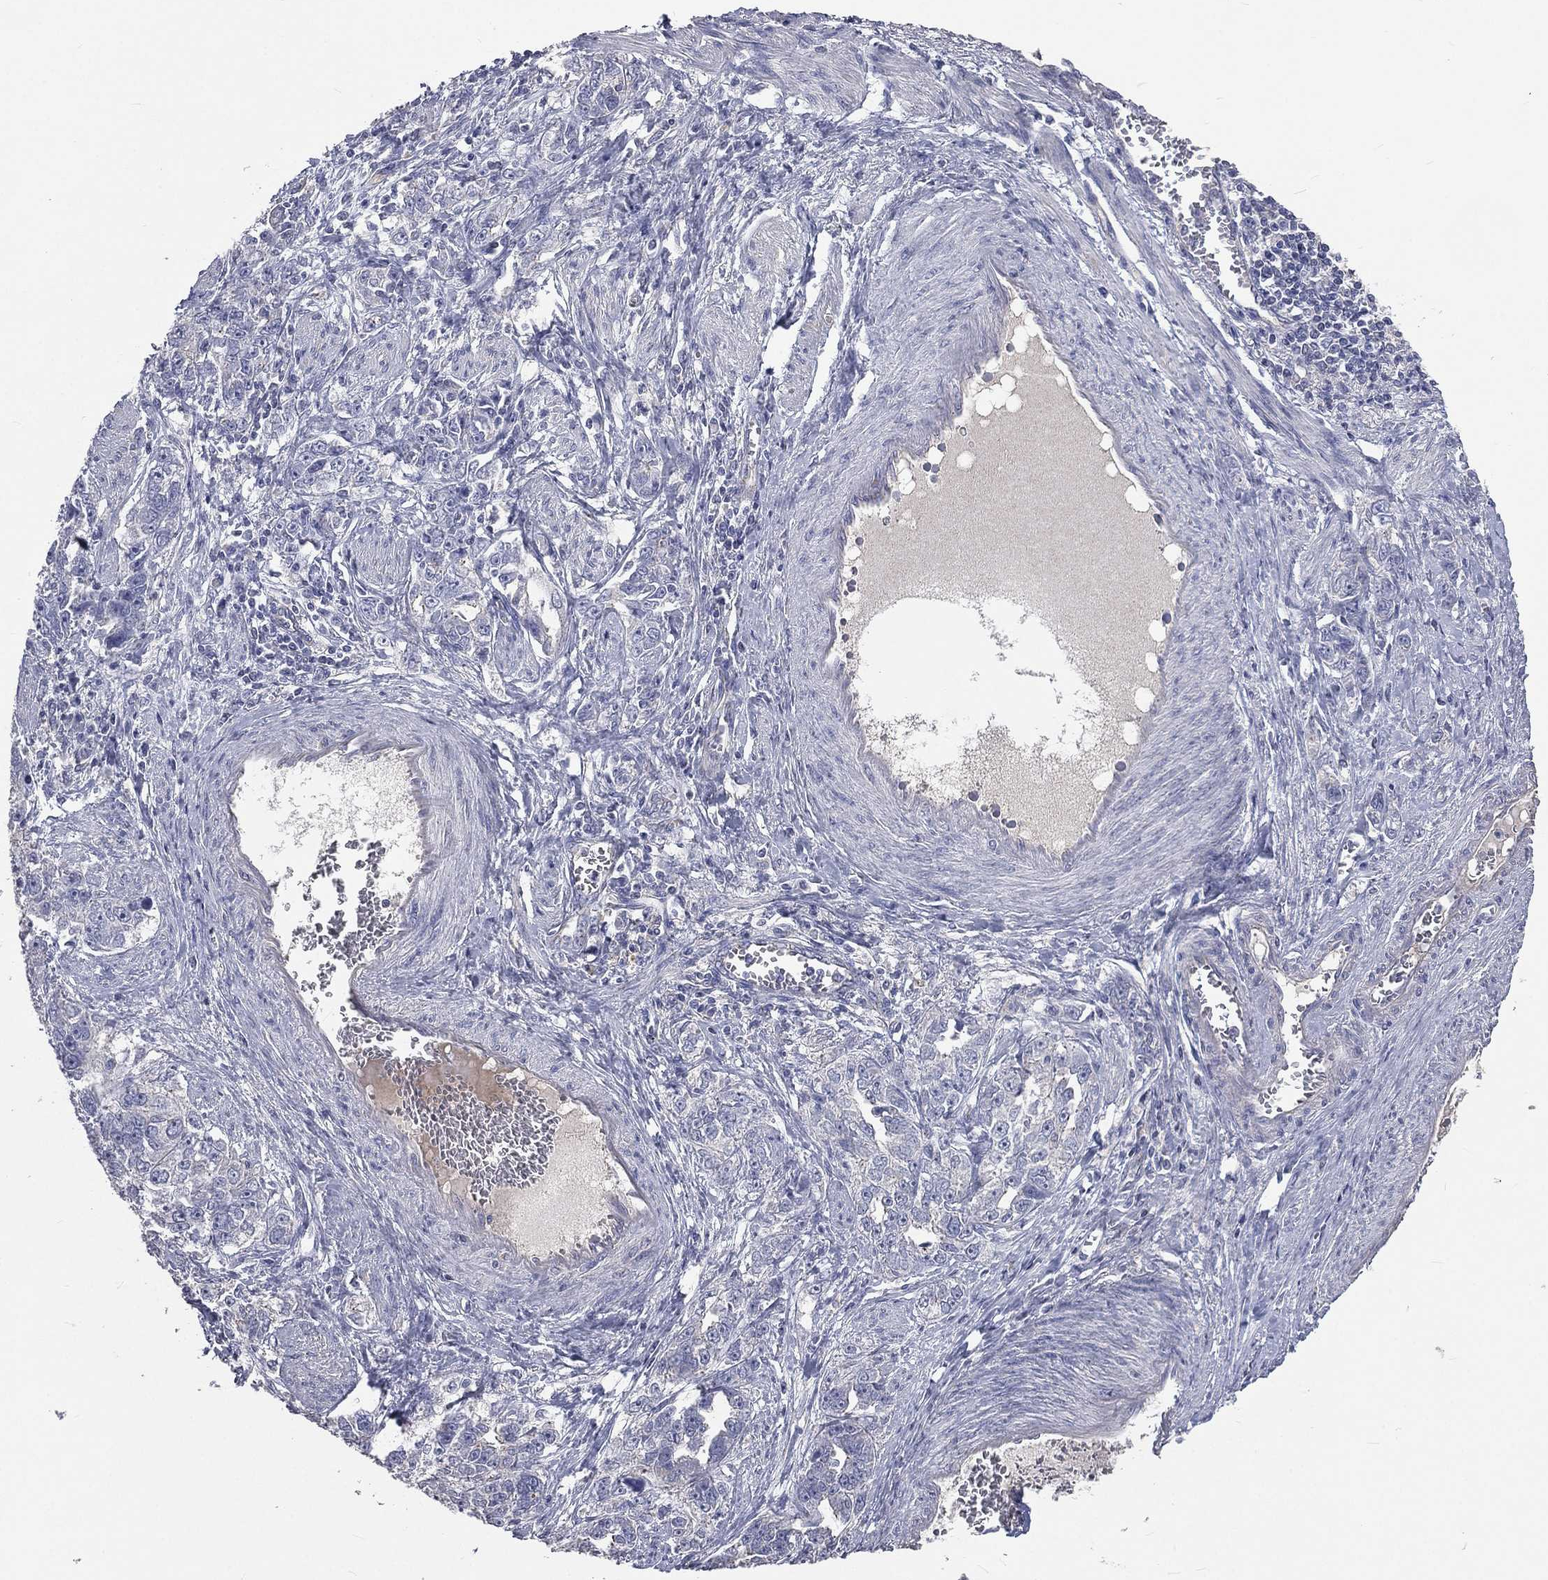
{"staining": {"intensity": "negative", "quantity": "none", "location": "none"}, "tissue": "ovarian cancer", "cell_type": "Tumor cells", "image_type": "cancer", "snomed": [{"axis": "morphology", "description": "Cystadenocarcinoma, serous, NOS"}, {"axis": "topography", "description": "Ovary"}], "caption": "Immunohistochemistry (IHC) of human ovarian serous cystadenocarcinoma reveals no staining in tumor cells.", "gene": "CROCC", "patient": {"sex": "female", "age": 51}}